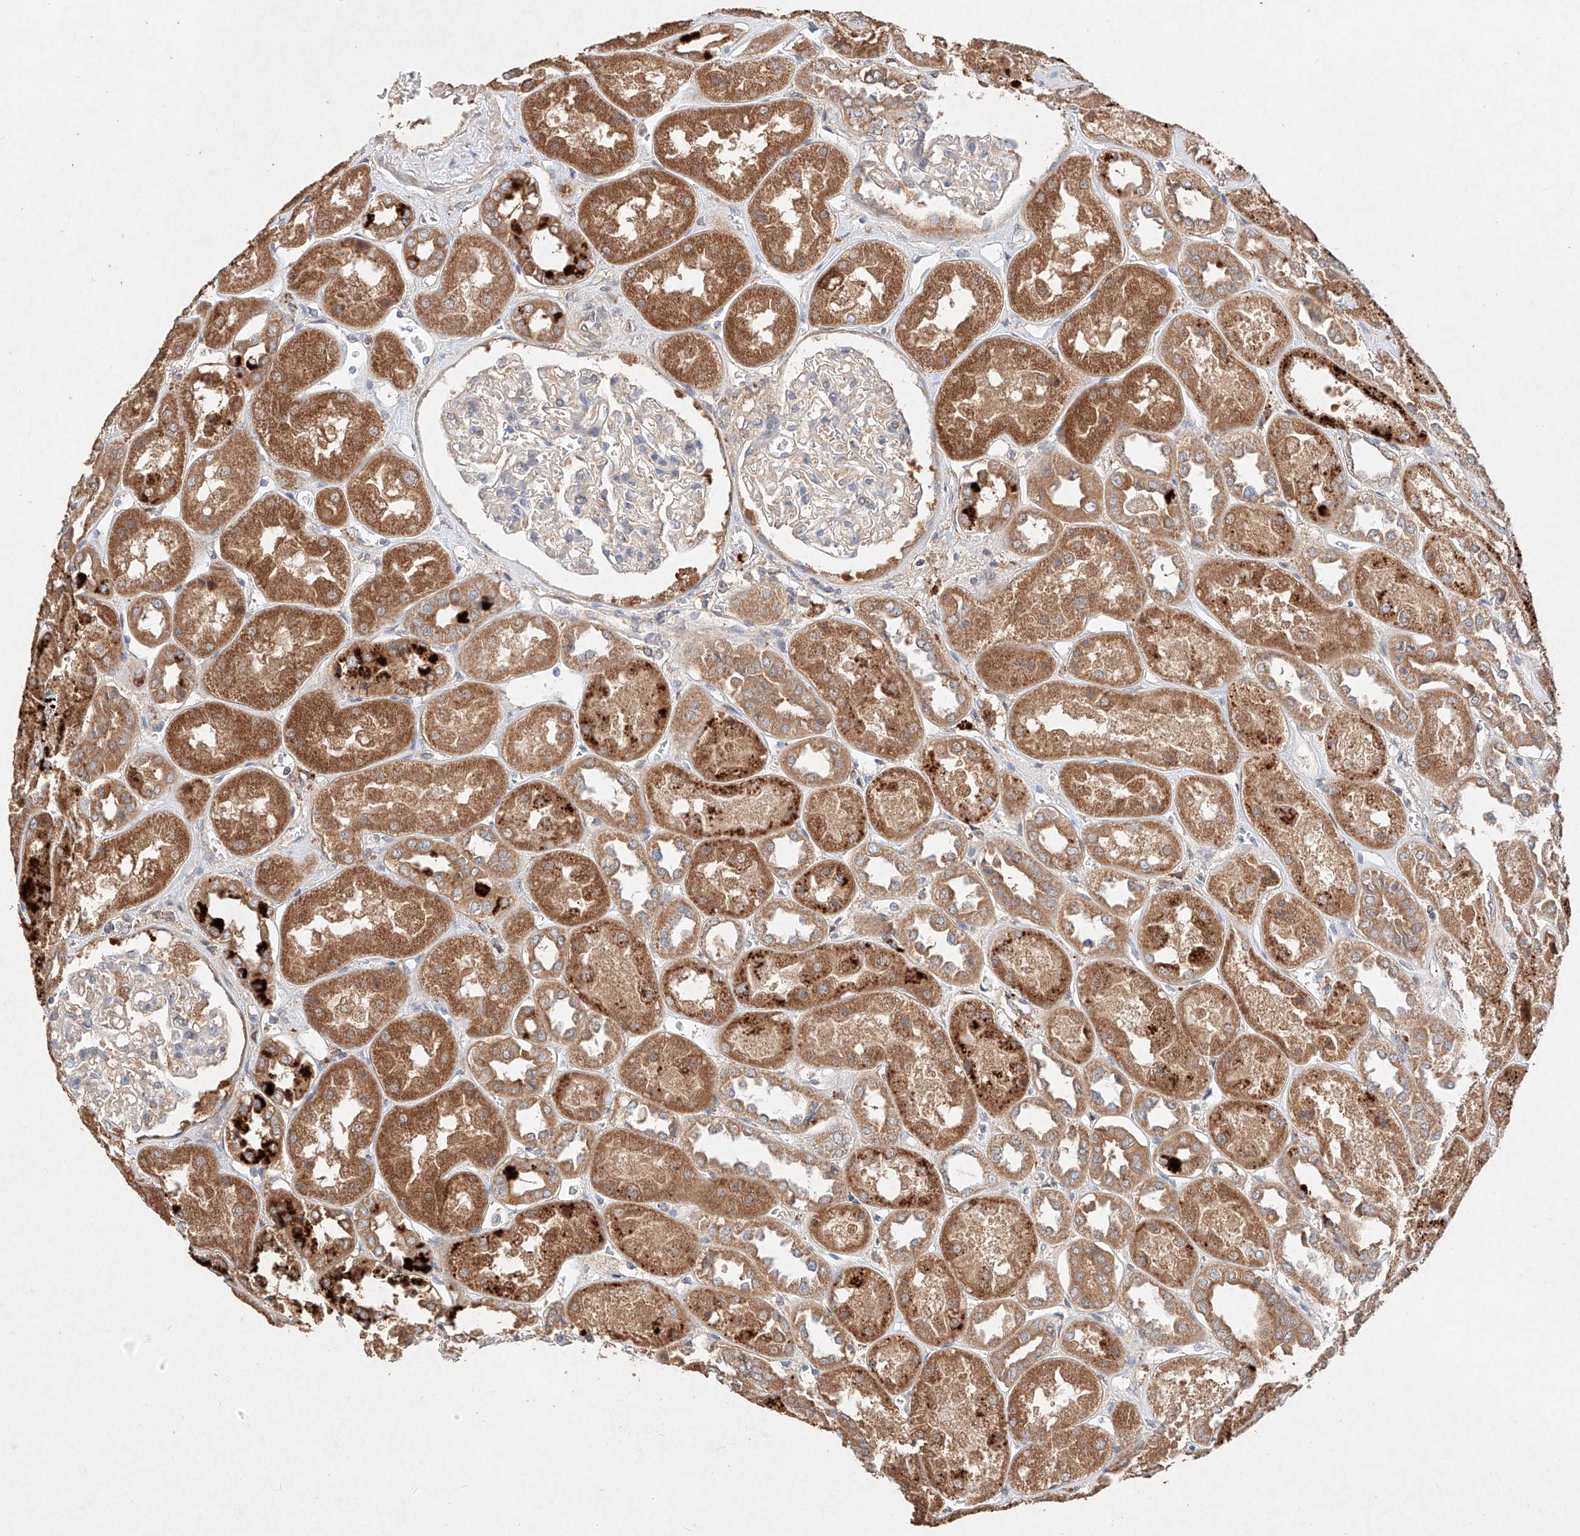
{"staining": {"intensity": "negative", "quantity": "none", "location": "none"}, "tissue": "kidney", "cell_type": "Cells in glomeruli", "image_type": "normal", "snomed": [{"axis": "morphology", "description": "Normal tissue, NOS"}, {"axis": "topography", "description": "Kidney"}], "caption": "This is an IHC micrograph of normal human kidney. There is no positivity in cells in glomeruli.", "gene": "C6orf62", "patient": {"sex": "male", "age": 70}}